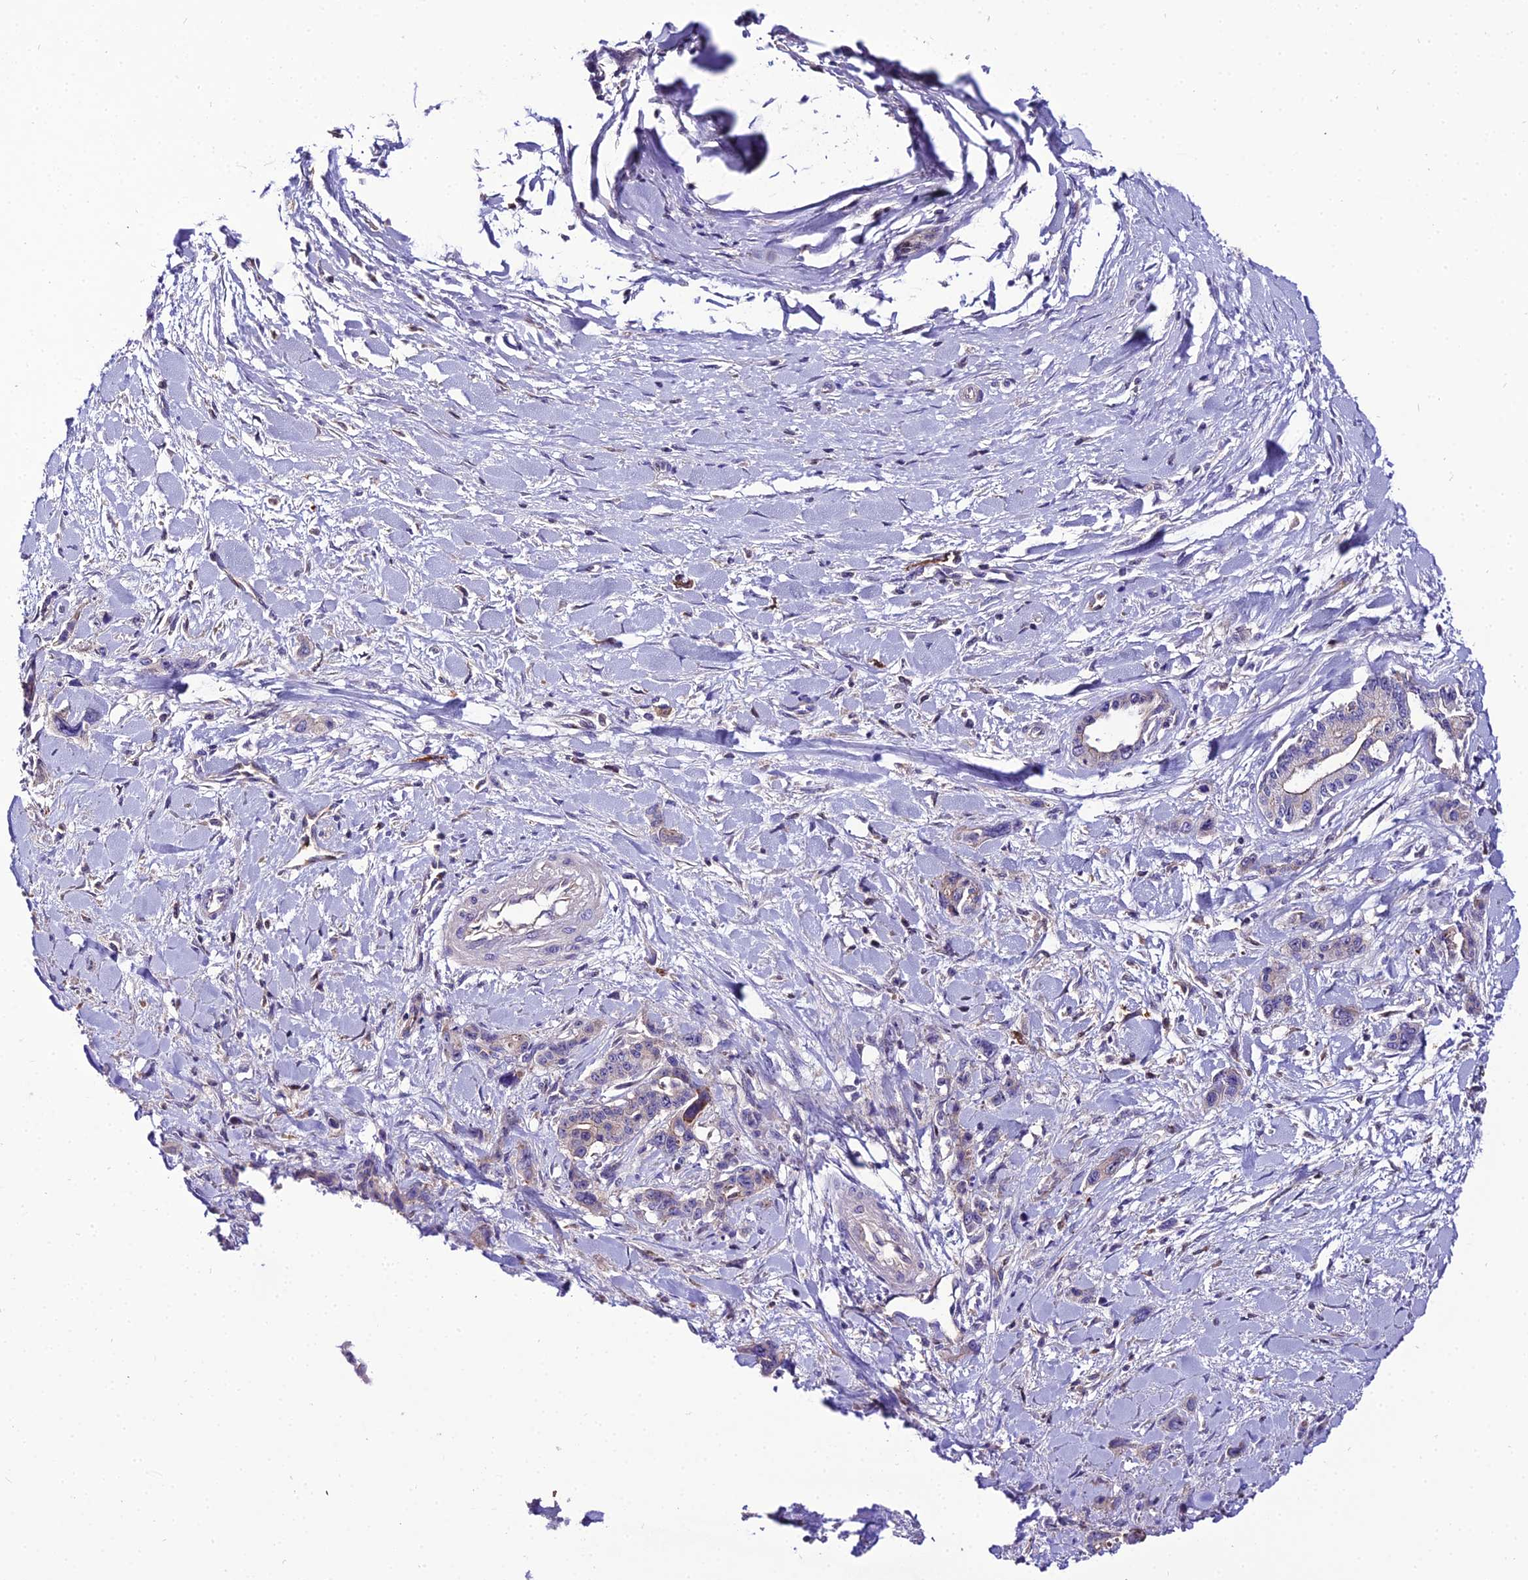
{"staining": {"intensity": "negative", "quantity": "none", "location": "none"}, "tissue": "pancreatic cancer", "cell_type": "Tumor cells", "image_type": "cancer", "snomed": [{"axis": "morphology", "description": "Adenocarcinoma, NOS"}, {"axis": "topography", "description": "Pancreas"}], "caption": "Adenocarcinoma (pancreatic) stained for a protein using IHC shows no expression tumor cells.", "gene": "SHQ1", "patient": {"sex": "male", "age": 46}}